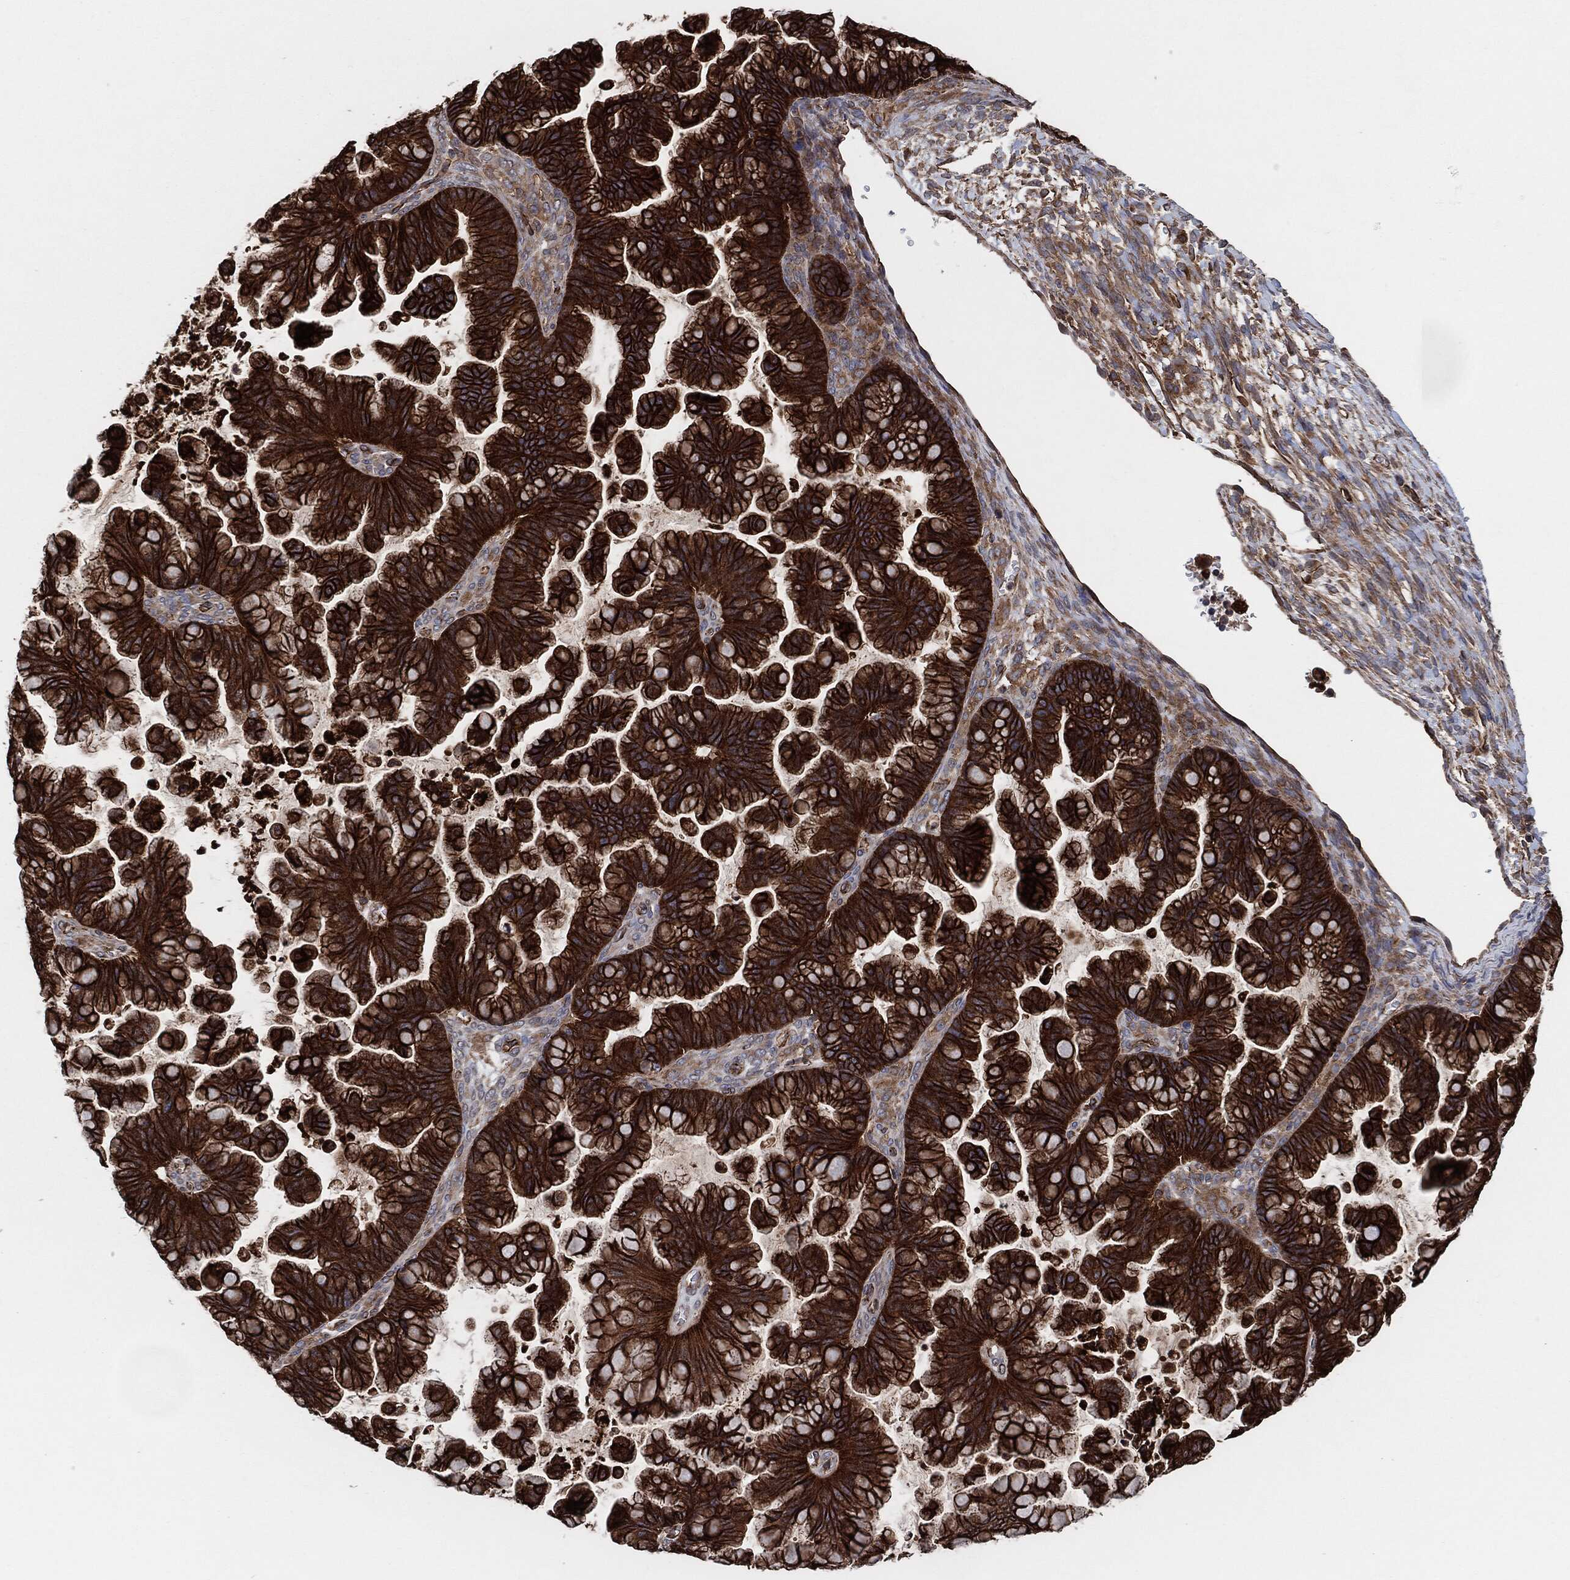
{"staining": {"intensity": "strong", "quantity": ">75%", "location": "cytoplasmic/membranous"}, "tissue": "ovarian cancer", "cell_type": "Tumor cells", "image_type": "cancer", "snomed": [{"axis": "morphology", "description": "Cystadenocarcinoma, mucinous, NOS"}, {"axis": "topography", "description": "Ovary"}], "caption": "Strong cytoplasmic/membranous expression for a protein is present in about >75% of tumor cells of ovarian cancer using immunohistochemistry (IHC).", "gene": "CTNNA1", "patient": {"sex": "female", "age": 67}}